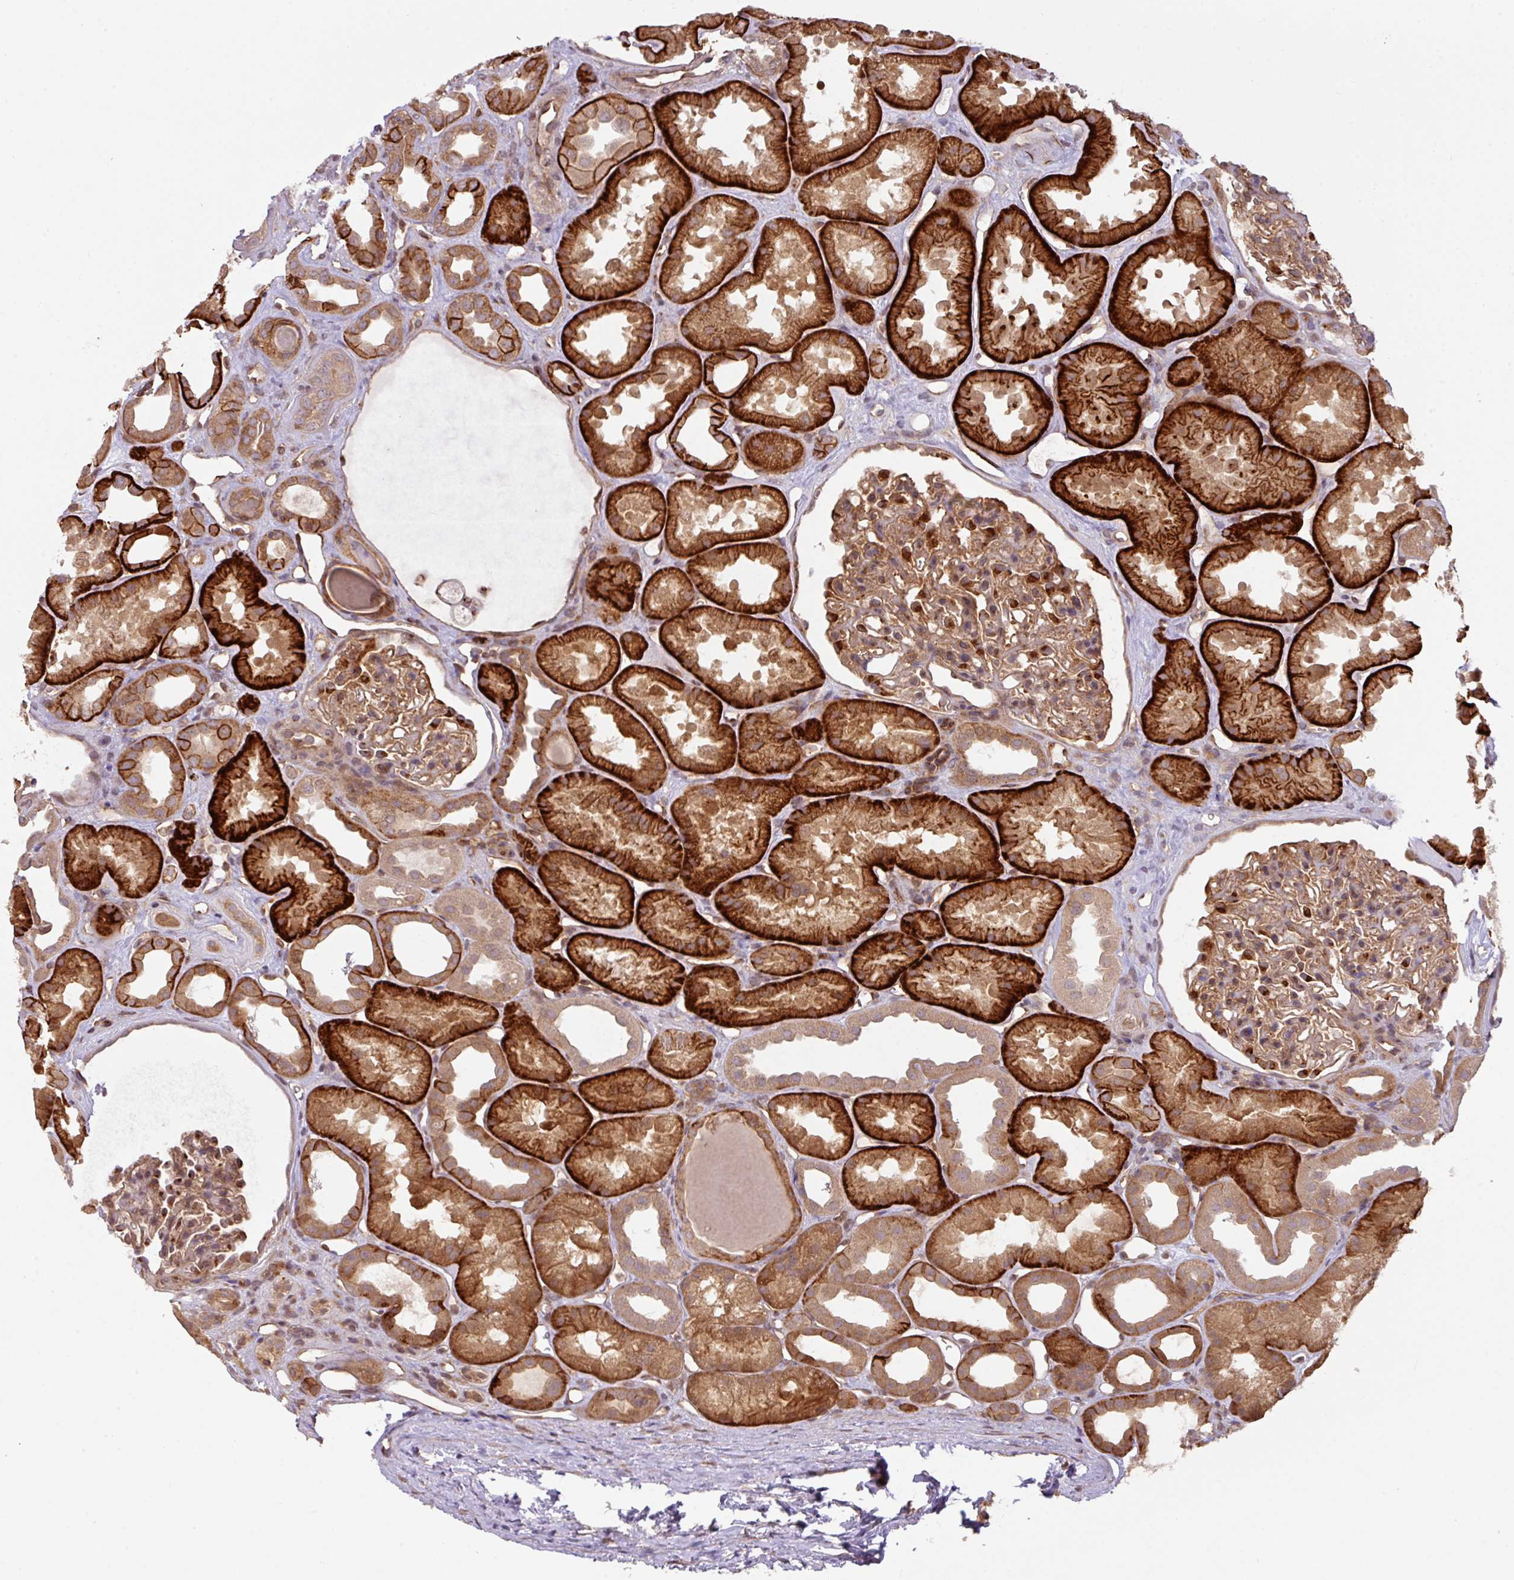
{"staining": {"intensity": "moderate", "quantity": ">75%", "location": "cytoplasmic/membranous"}, "tissue": "kidney", "cell_type": "Cells in glomeruli", "image_type": "normal", "snomed": [{"axis": "morphology", "description": "Normal tissue, NOS"}, {"axis": "topography", "description": "Kidney"}], "caption": "There is medium levels of moderate cytoplasmic/membranous positivity in cells in glomeruli of normal kidney, as demonstrated by immunohistochemical staining (brown color).", "gene": "CYFIP2", "patient": {"sex": "male", "age": 61}}